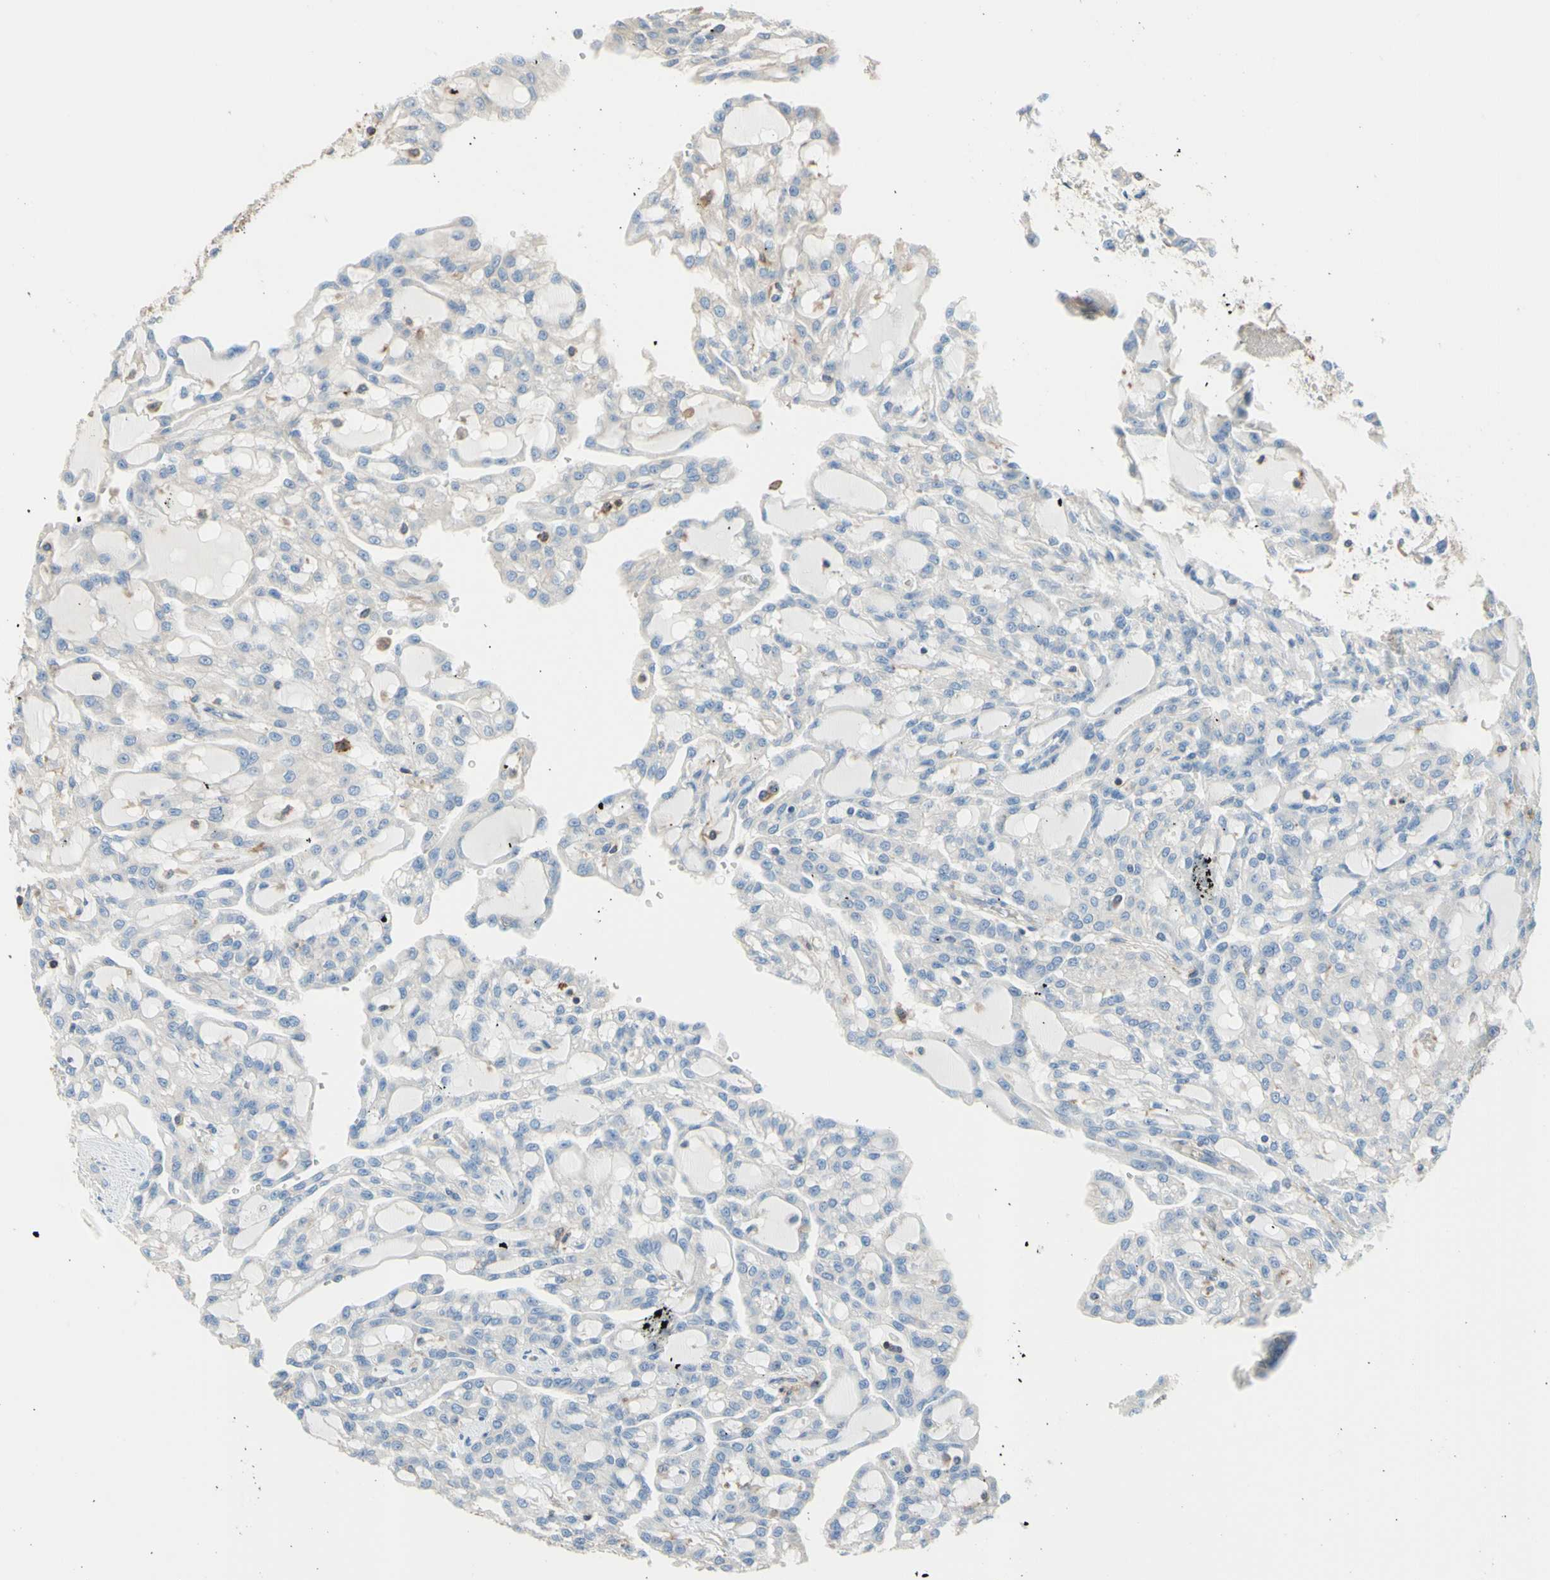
{"staining": {"intensity": "negative", "quantity": "none", "location": "none"}, "tissue": "renal cancer", "cell_type": "Tumor cells", "image_type": "cancer", "snomed": [{"axis": "morphology", "description": "Adenocarcinoma, NOS"}, {"axis": "topography", "description": "Kidney"}], "caption": "The micrograph reveals no significant expression in tumor cells of renal cancer.", "gene": "SEMA4C", "patient": {"sex": "male", "age": 63}}